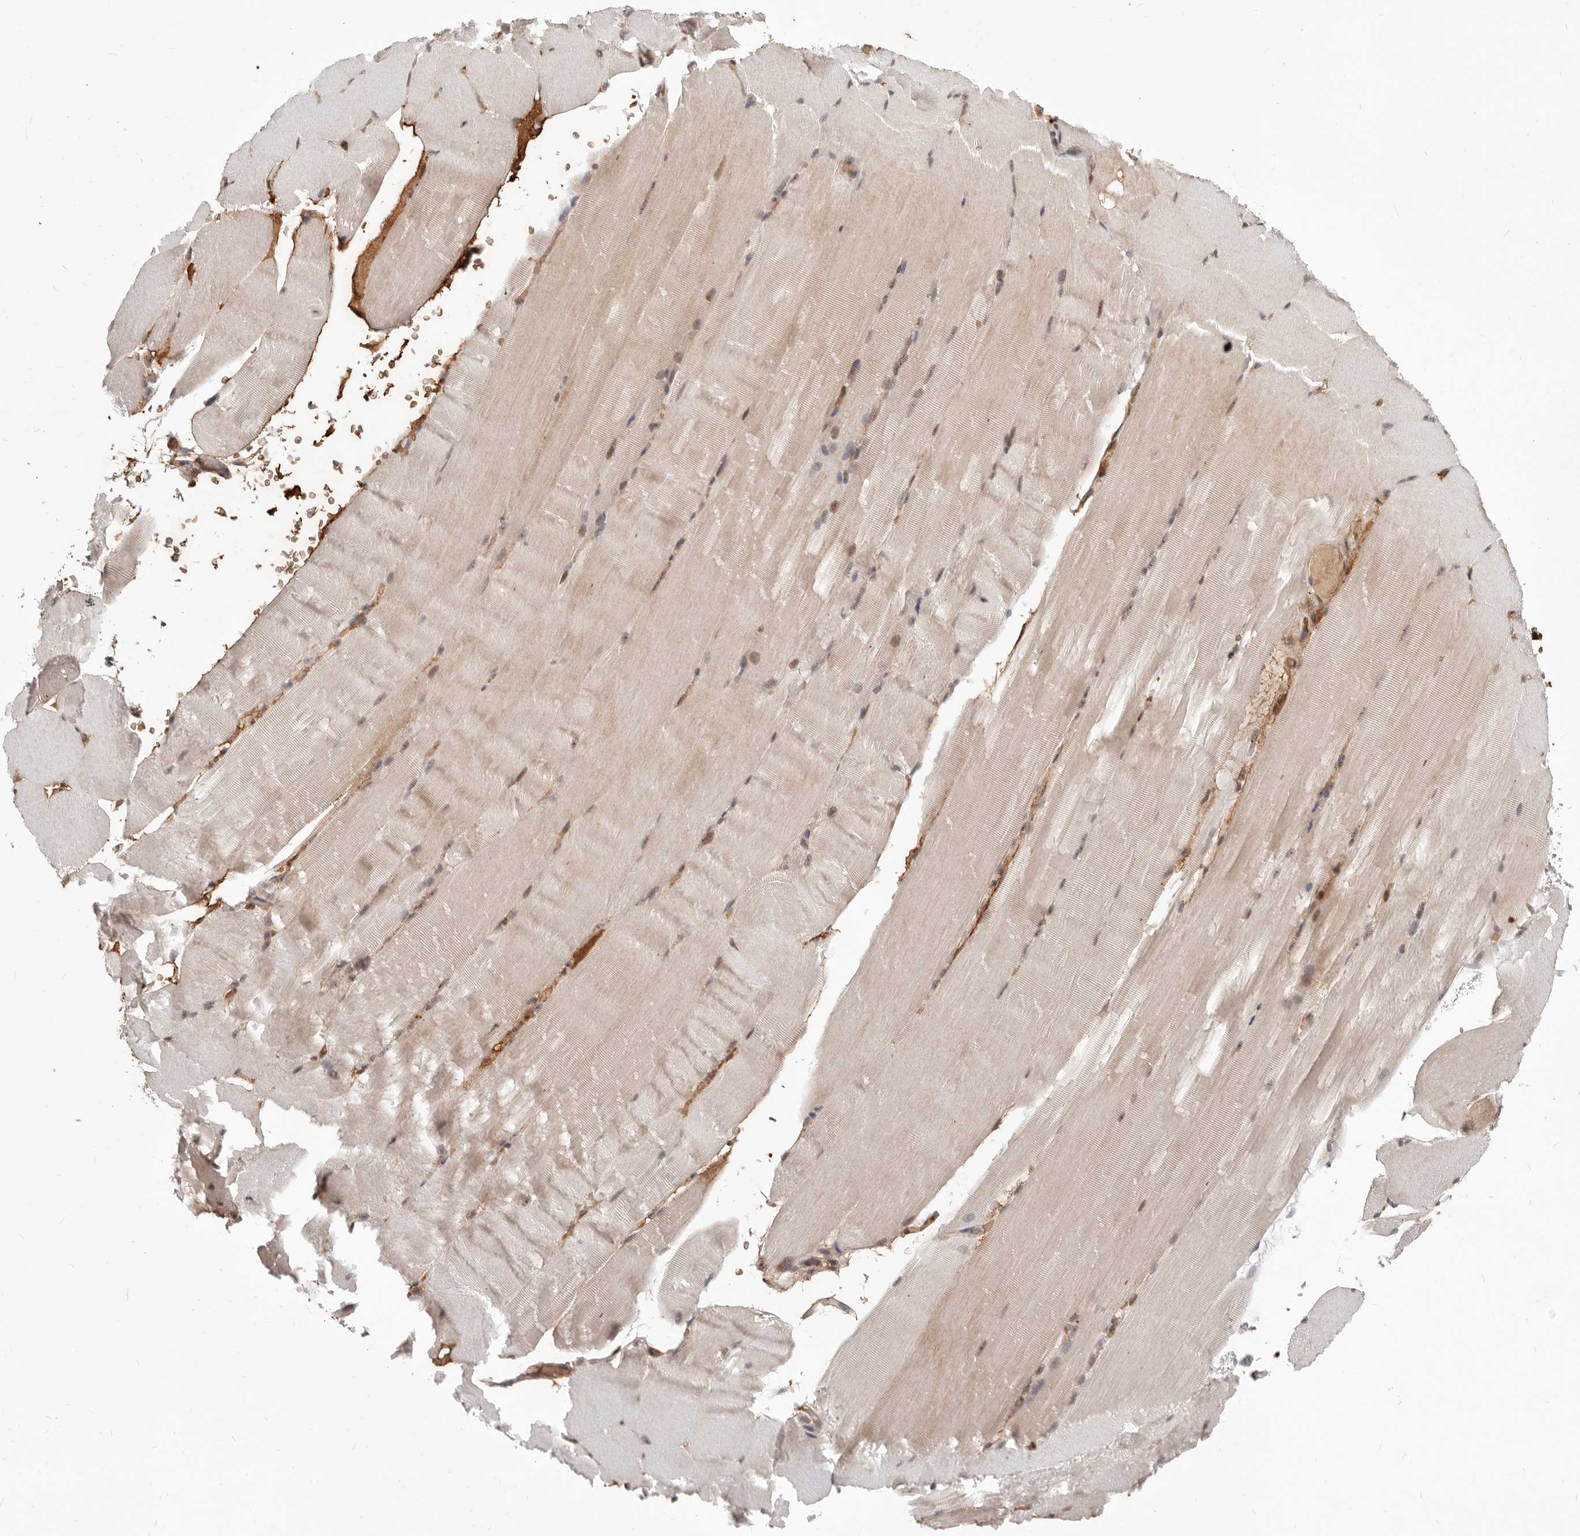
{"staining": {"intensity": "weak", "quantity": "25%-75%", "location": "cytoplasmic/membranous,nuclear"}, "tissue": "skeletal muscle", "cell_type": "Myocytes", "image_type": "normal", "snomed": [{"axis": "morphology", "description": "Normal tissue, NOS"}, {"axis": "topography", "description": "Skeletal muscle"}, {"axis": "topography", "description": "Parathyroid gland"}], "caption": "High-power microscopy captured an immunohistochemistry (IHC) micrograph of normal skeletal muscle, revealing weak cytoplasmic/membranous,nuclear staining in approximately 25%-75% of myocytes. (Brightfield microscopy of DAB IHC at high magnification).", "gene": "NCOA3", "patient": {"sex": "female", "age": 37}}